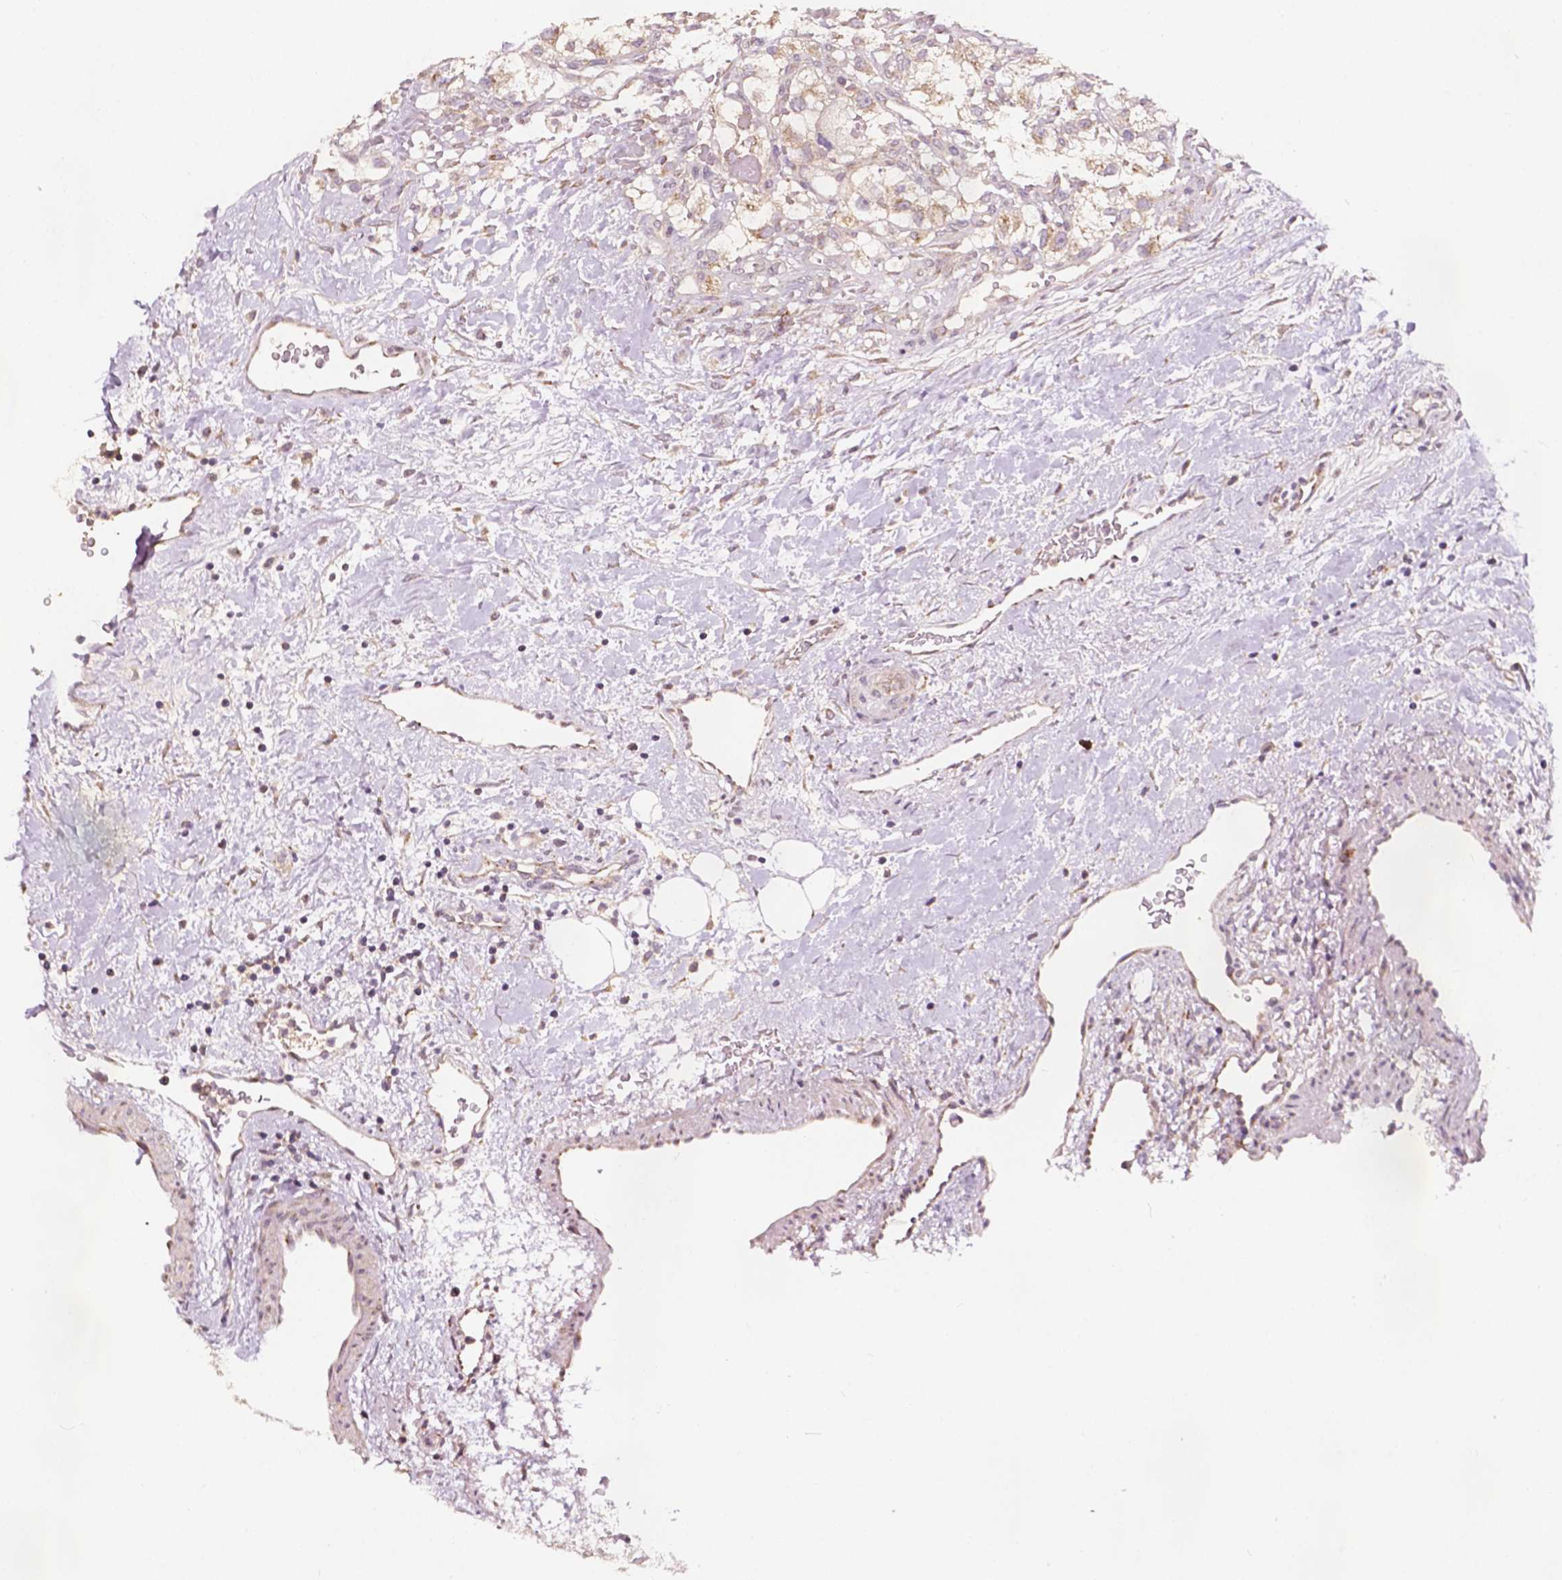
{"staining": {"intensity": "weak", "quantity": "<25%", "location": "cytoplasmic/membranous"}, "tissue": "renal cancer", "cell_type": "Tumor cells", "image_type": "cancer", "snomed": [{"axis": "morphology", "description": "Adenocarcinoma, NOS"}, {"axis": "topography", "description": "Kidney"}], "caption": "Tumor cells show no significant expression in adenocarcinoma (renal).", "gene": "EBAG9", "patient": {"sex": "male", "age": 59}}